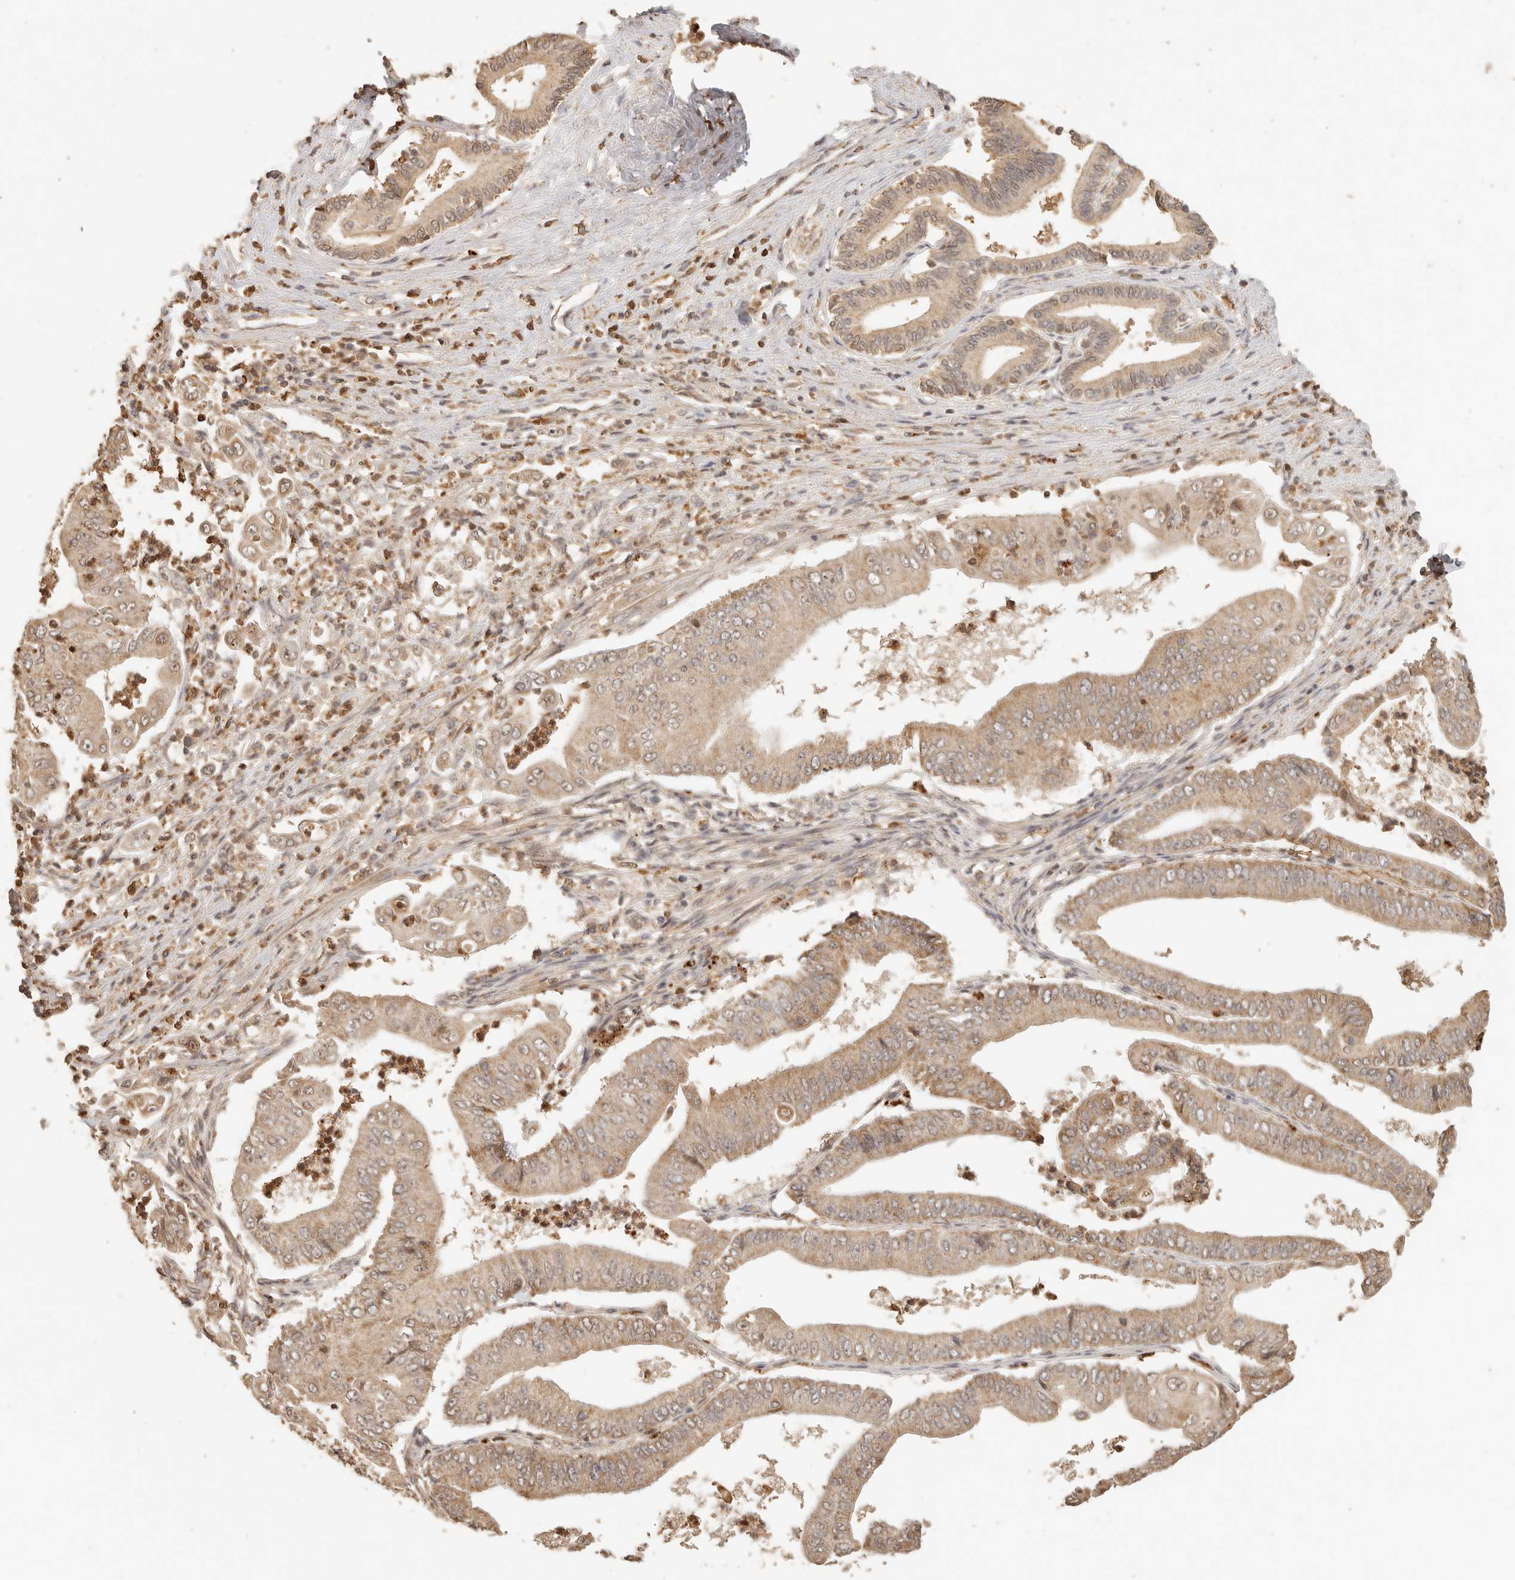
{"staining": {"intensity": "moderate", "quantity": ">75%", "location": "cytoplasmic/membranous"}, "tissue": "pancreatic cancer", "cell_type": "Tumor cells", "image_type": "cancer", "snomed": [{"axis": "morphology", "description": "Adenocarcinoma, NOS"}, {"axis": "topography", "description": "Pancreas"}], "caption": "IHC of human pancreatic cancer (adenocarcinoma) displays medium levels of moderate cytoplasmic/membranous staining in about >75% of tumor cells.", "gene": "INTS11", "patient": {"sex": "female", "age": 77}}